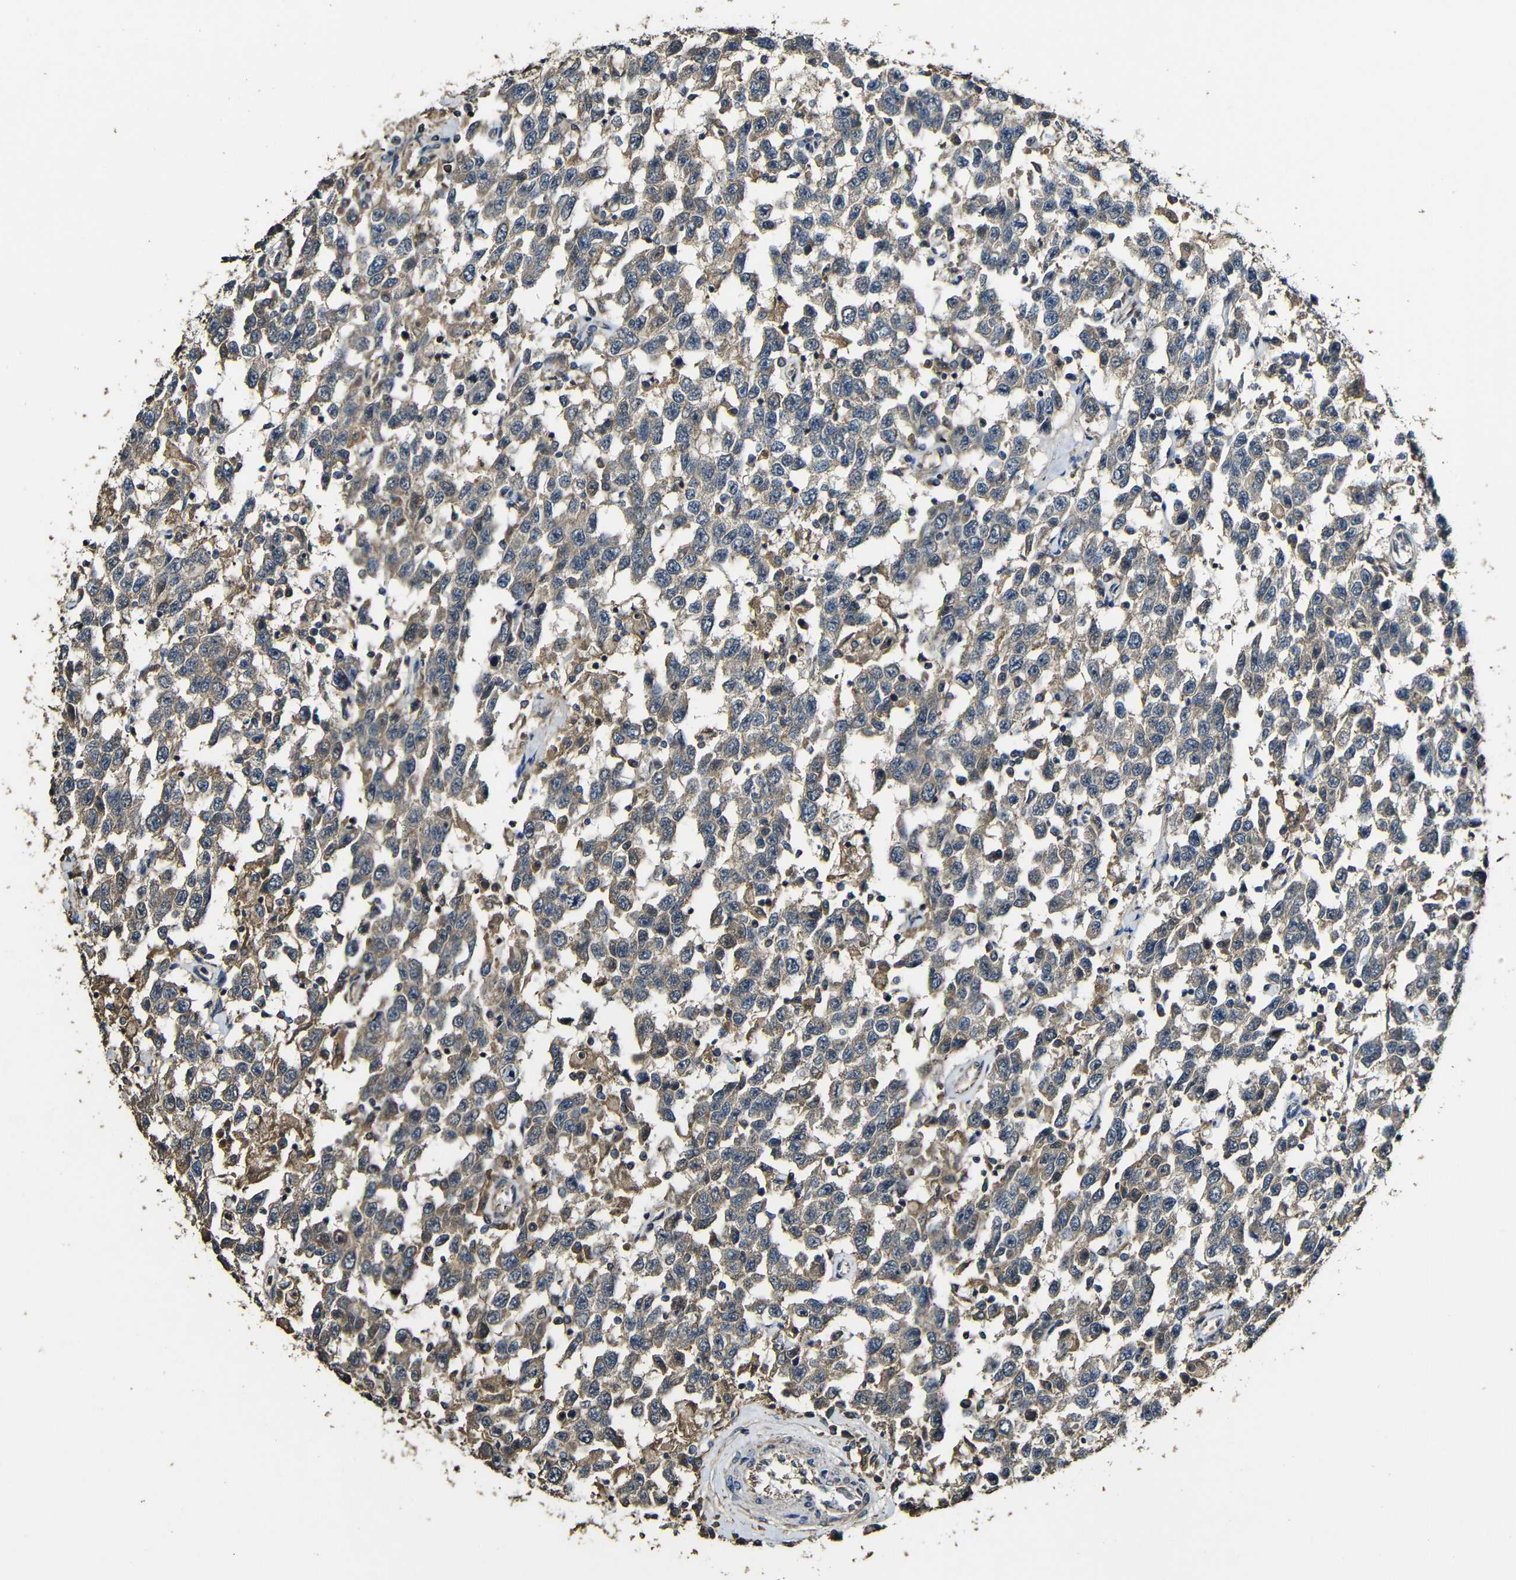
{"staining": {"intensity": "weak", "quantity": ">75%", "location": "cytoplasmic/membranous"}, "tissue": "testis cancer", "cell_type": "Tumor cells", "image_type": "cancer", "snomed": [{"axis": "morphology", "description": "Seminoma, NOS"}, {"axis": "topography", "description": "Testis"}], "caption": "Human testis cancer stained for a protein (brown) shows weak cytoplasmic/membranous positive staining in about >75% of tumor cells.", "gene": "CASP8", "patient": {"sex": "male", "age": 41}}